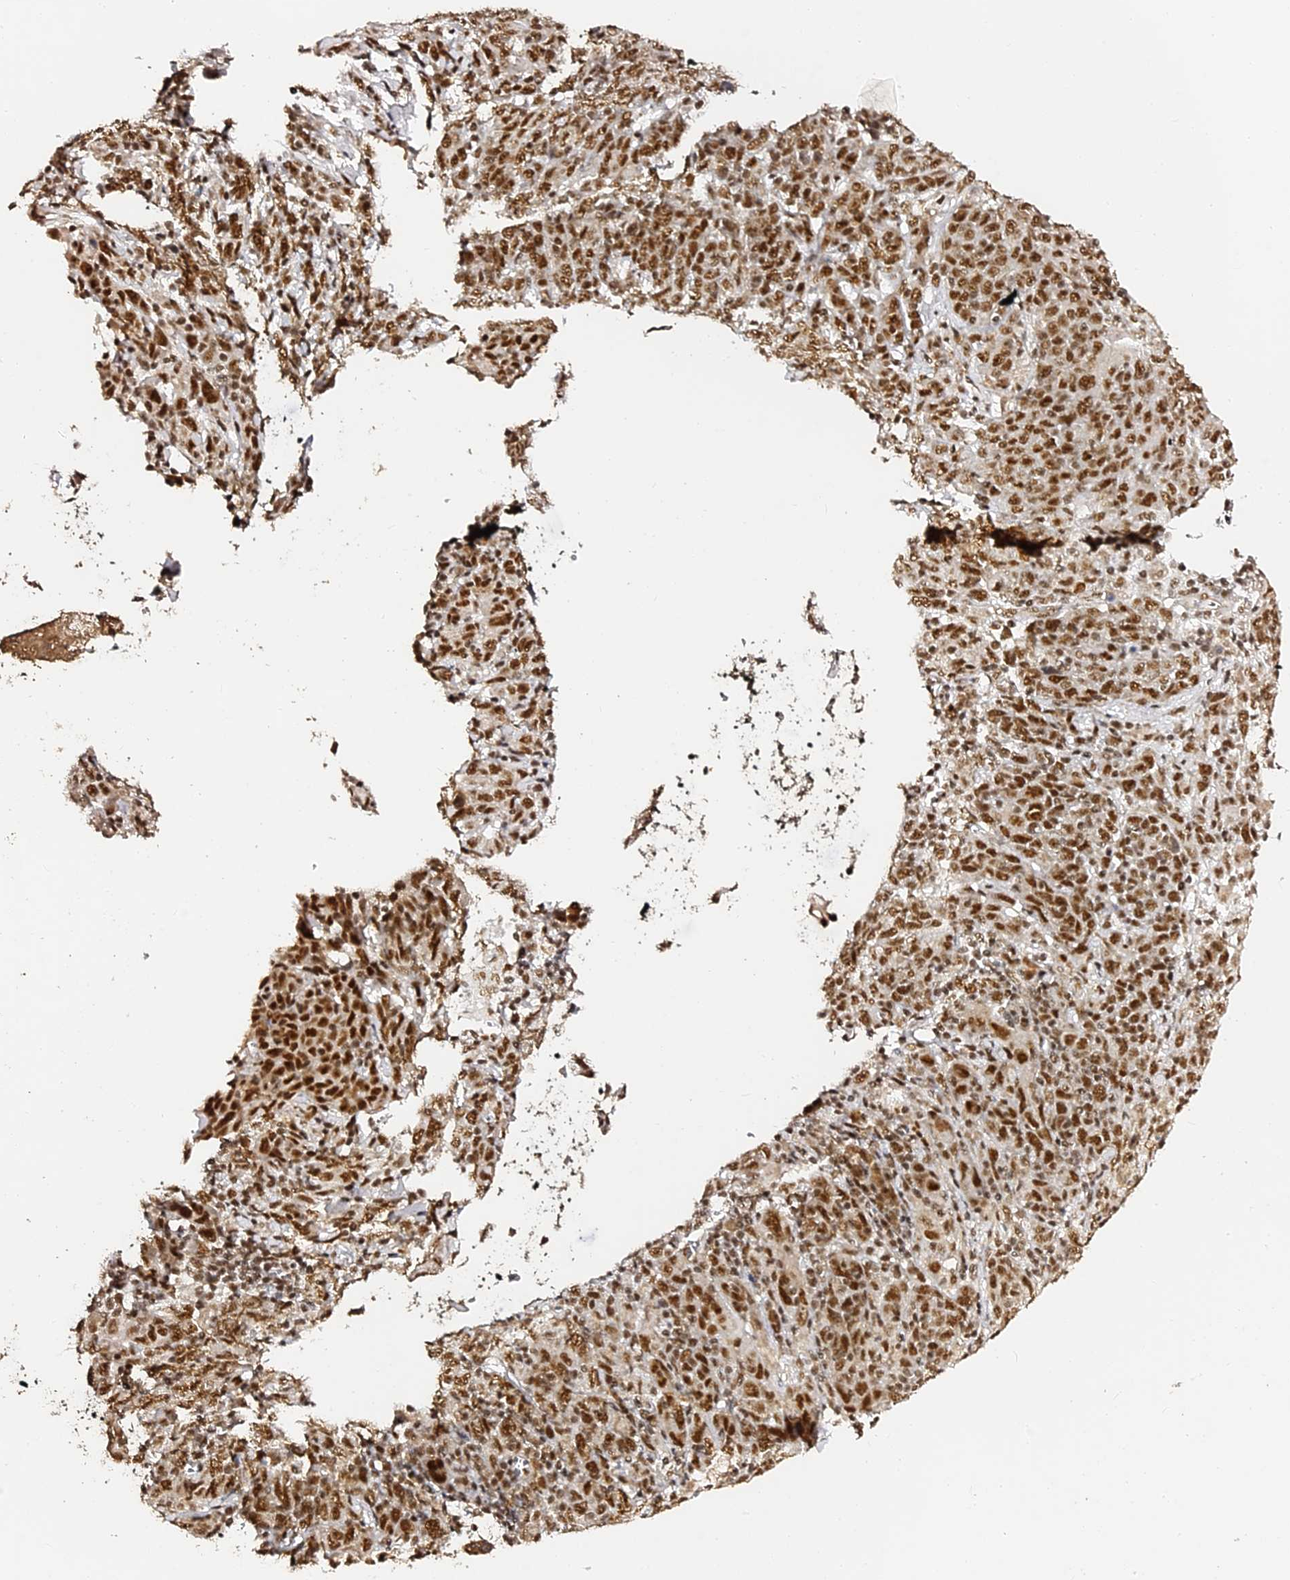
{"staining": {"intensity": "moderate", "quantity": ">75%", "location": "nuclear"}, "tissue": "cervical cancer", "cell_type": "Tumor cells", "image_type": "cancer", "snomed": [{"axis": "morphology", "description": "Squamous cell carcinoma, NOS"}, {"axis": "topography", "description": "Cervix"}], "caption": "A high-resolution histopathology image shows IHC staining of cervical cancer (squamous cell carcinoma), which displays moderate nuclear expression in approximately >75% of tumor cells.", "gene": "MCRS1", "patient": {"sex": "female", "age": 67}}